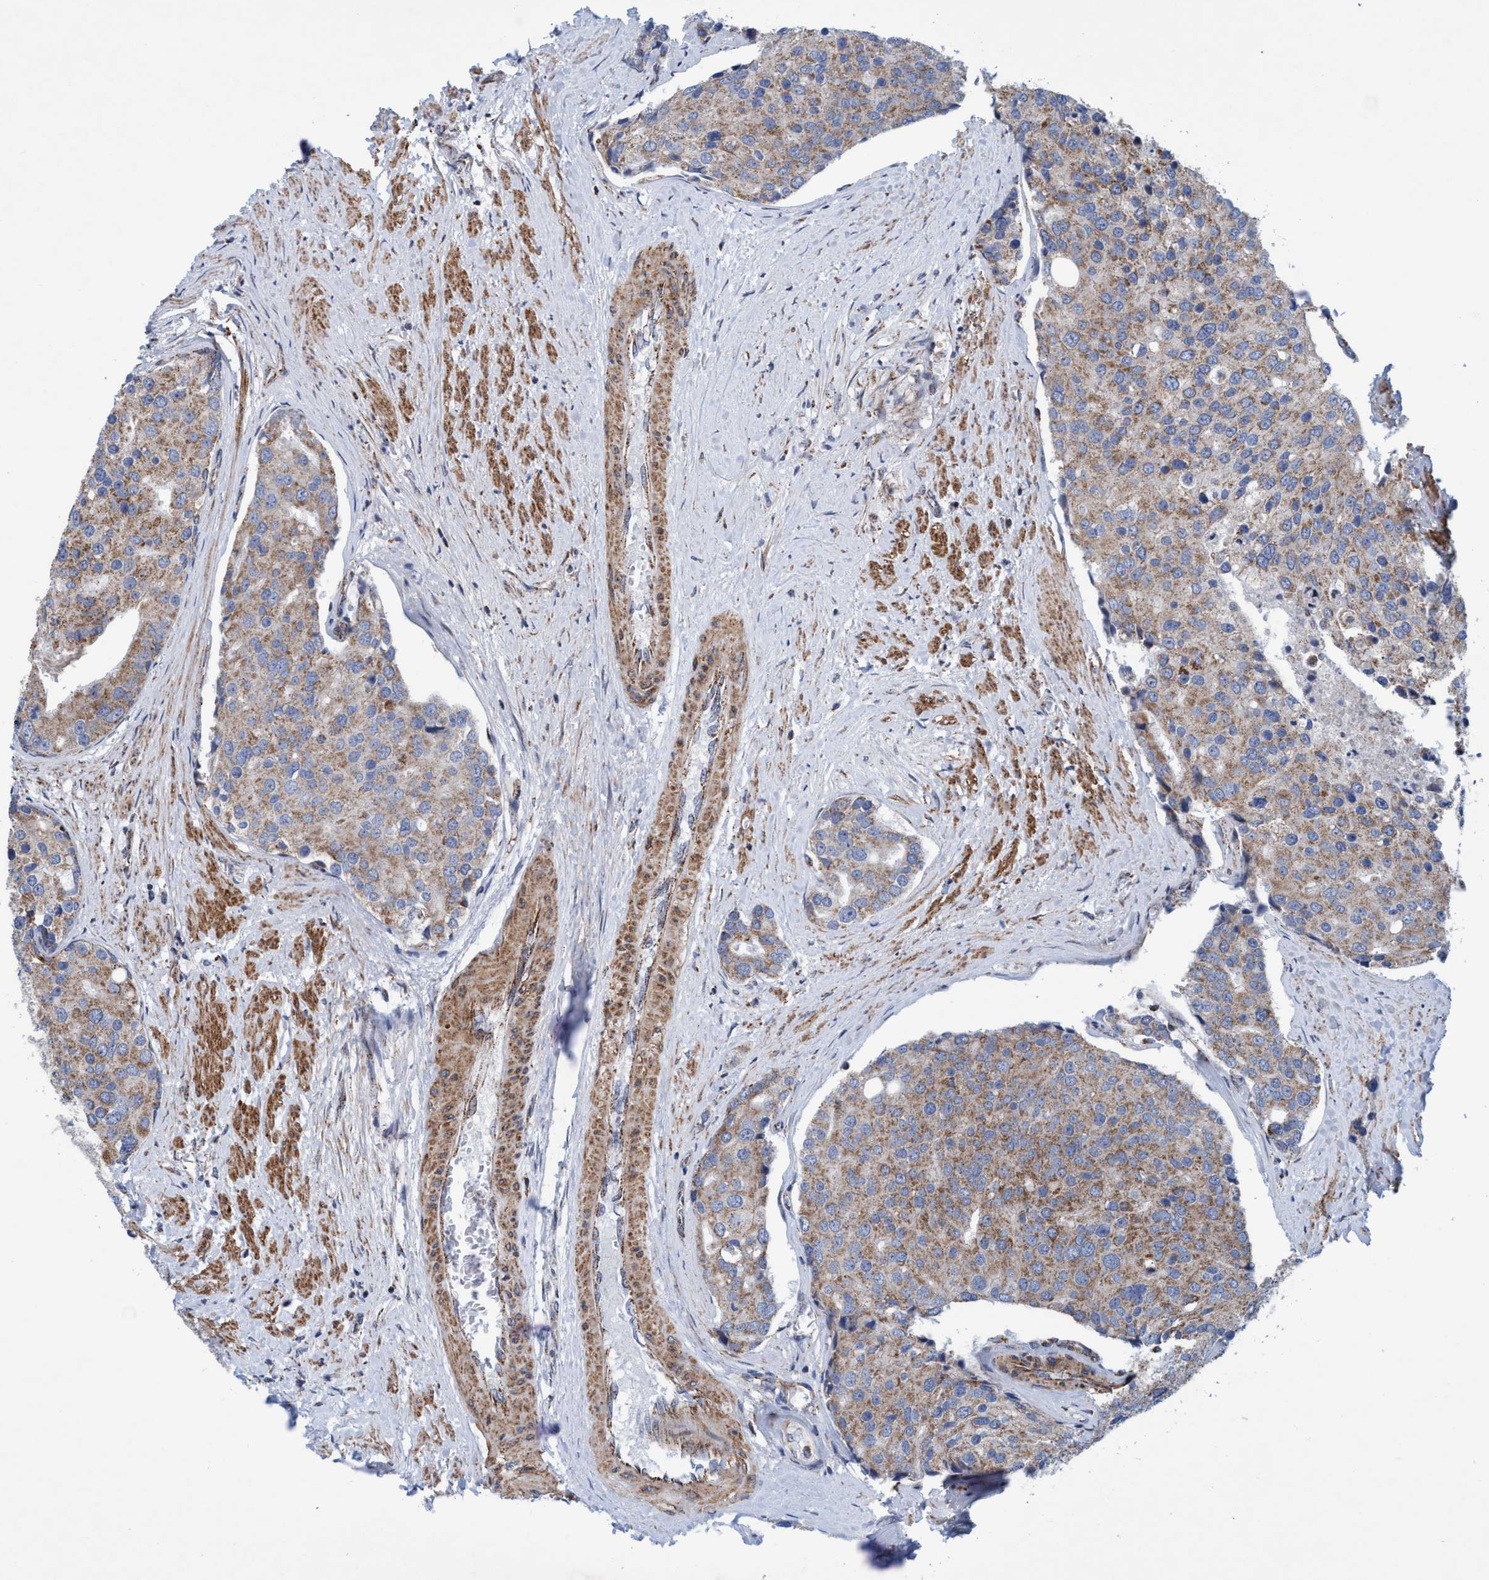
{"staining": {"intensity": "weak", "quantity": ">75%", "location": "cytoplasmic/membranous"}, "tissue": "prostate cancer", "cell_type": "Tumor cells", "image_type": "cancer", "snomed": [{"axis": "morphology", "description": "Adenocarcinoma, High grade"}, {"axis": "topography", "description": "Prostate"}], "caption": "The micrograph displays staining of high-grade adenocarcinoma (prostate), revealing weak cytoplasmic/membranous protein staining (brown color) within tumor cells. (Stains: DAB in brown, nuclei in blue, Microscopy: brightfield microscopy at high magnification).", "gene": "POLR1F", "patient": {"sex": "male", "age": 50}}